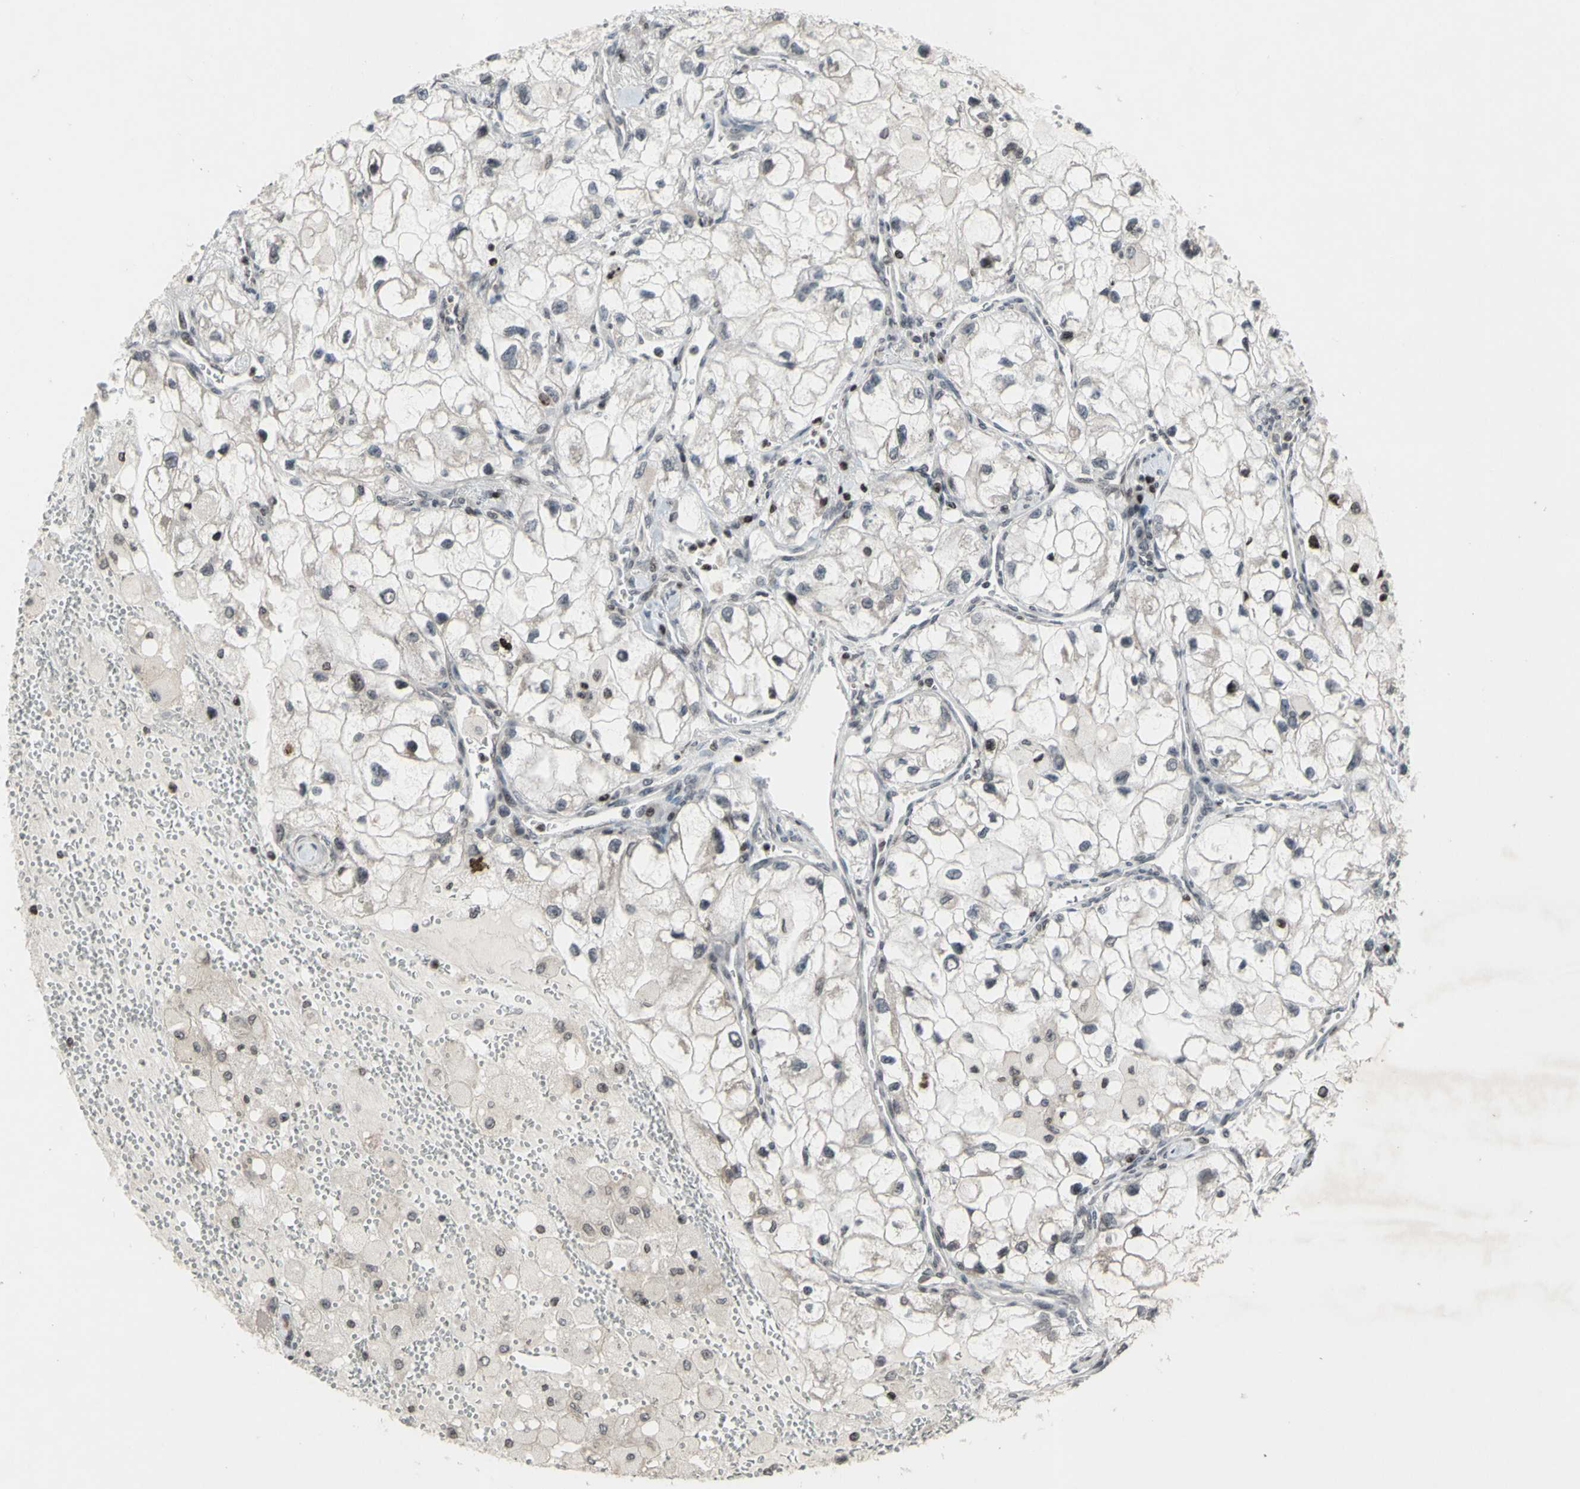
{"staining": {"intensity": "negative", "quantity": "none", "location": "none"}, "tissue": "renal cancer", "cell_type": "Tumor cells", "image_type": "cancer", "snomed": [{"axis": "morphology", "description": "Adenocarcinoma, NOS"}, {"axis": "topography", "description": "Kidney"}], "caption": "Immunohistochemistry (IHC) image of neoplastic tissue: human renal cancer (adenocarcinoma) stained with DAB shows no significant protein expression in tumor cells. (DAB (3,3'-diaminobenzidine) immunohistochemistry, high magnification).", "gene": "XPO1", "patient": {"sex": "female", "age": 70}}